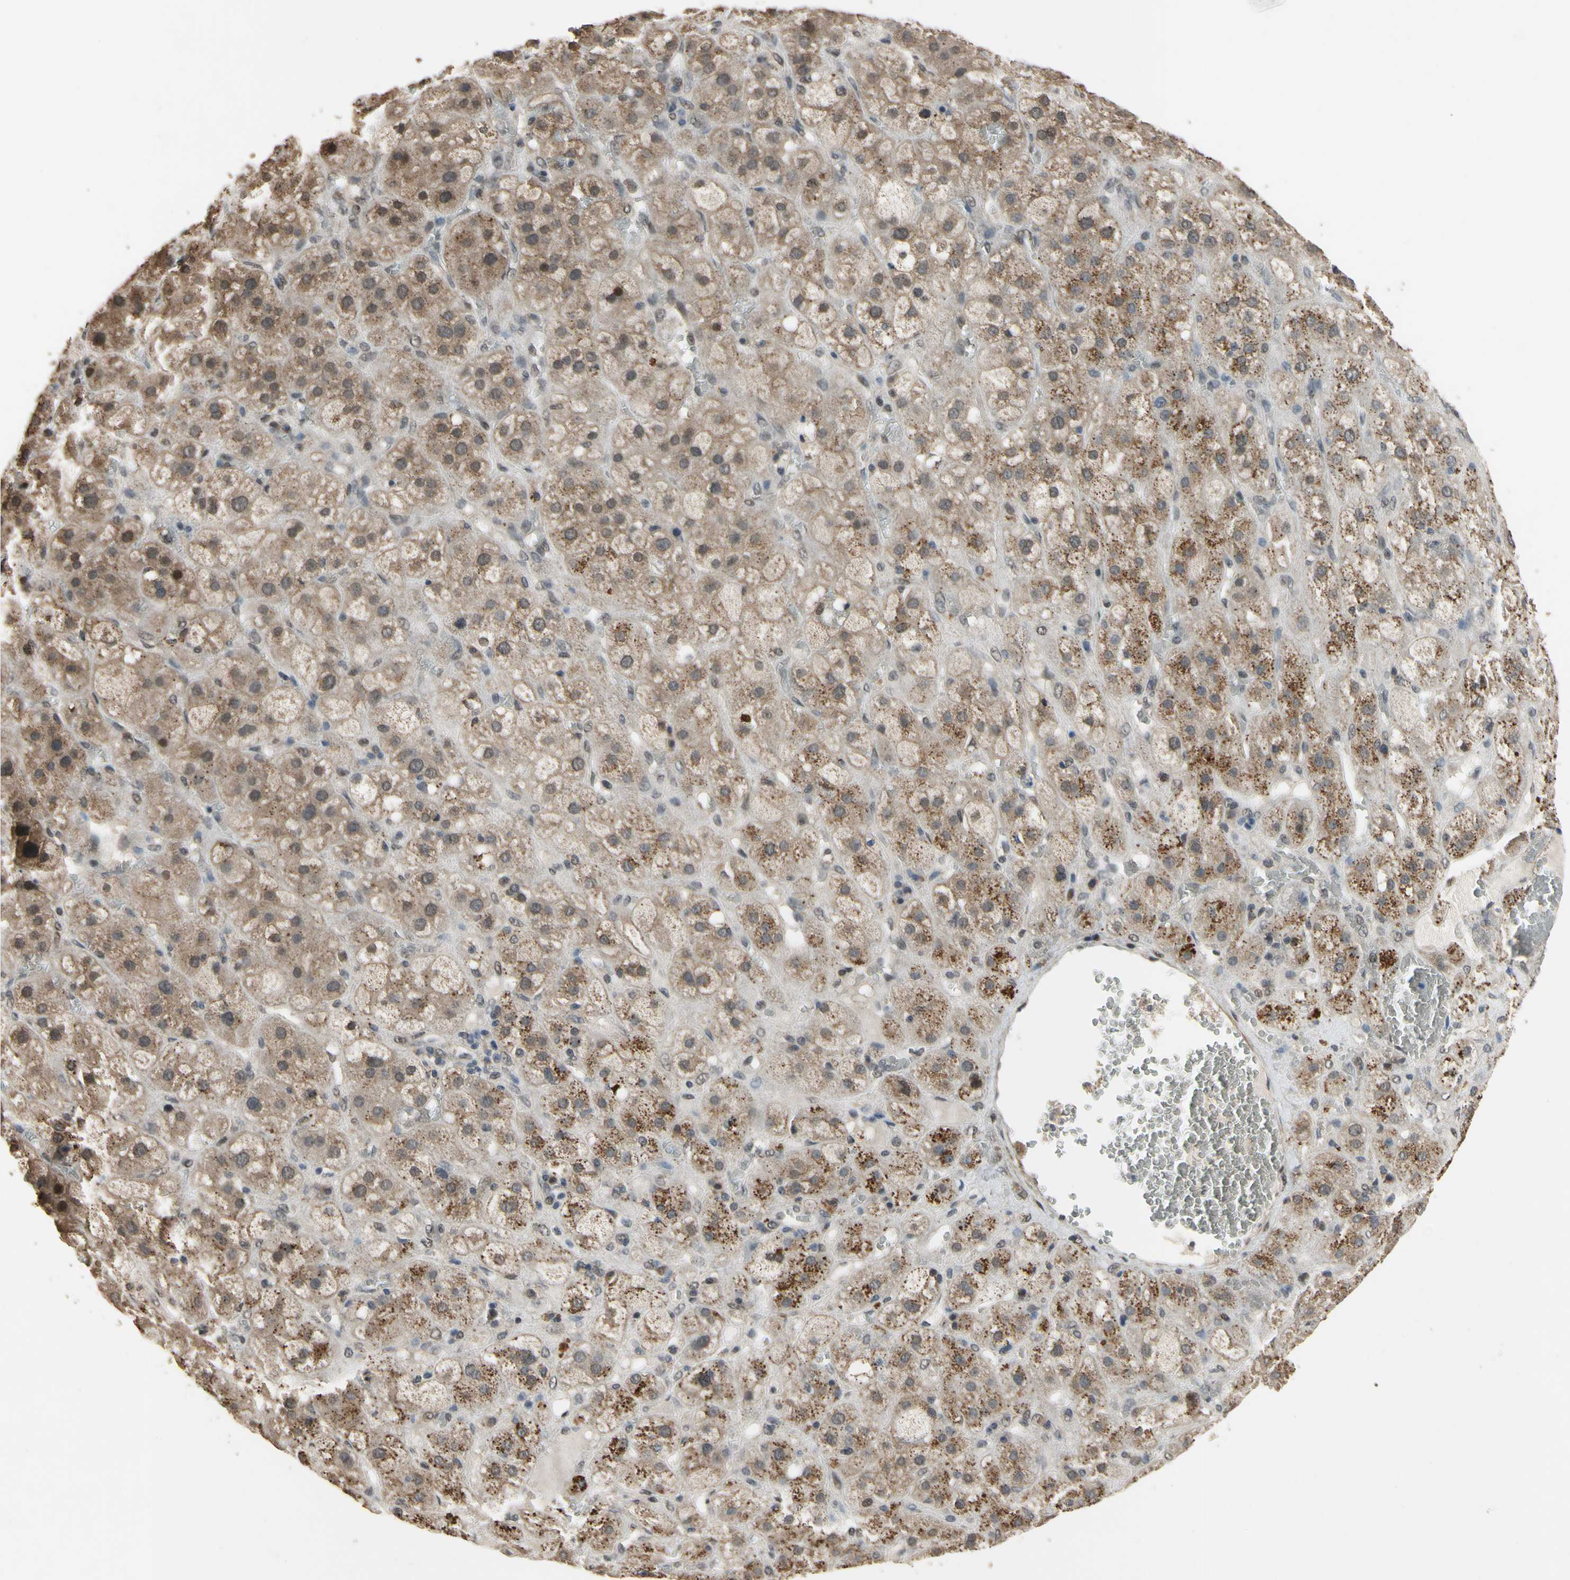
{"staining": {"intensity": "strong", "quantity": ">75%", "location": "cytoplasmic/membranous,nuclear"}, "tissue": "adrenal gland", "cell_type": "Glandular cells", "image_type": "normal", "snomed": [{"axis": "morphology", "description": "Normal tissue, NOS"}, {"axis": "topography", "description": "Adrenal gland"}], "caption": "Glandular cells show high levels of strong cytoplasmic/membranous,nuclear positivity in approximately >75% of cells in normal human adrenal gland.", "gene": "ZNF174", "patient": {"sex": "female", "age": 47}}